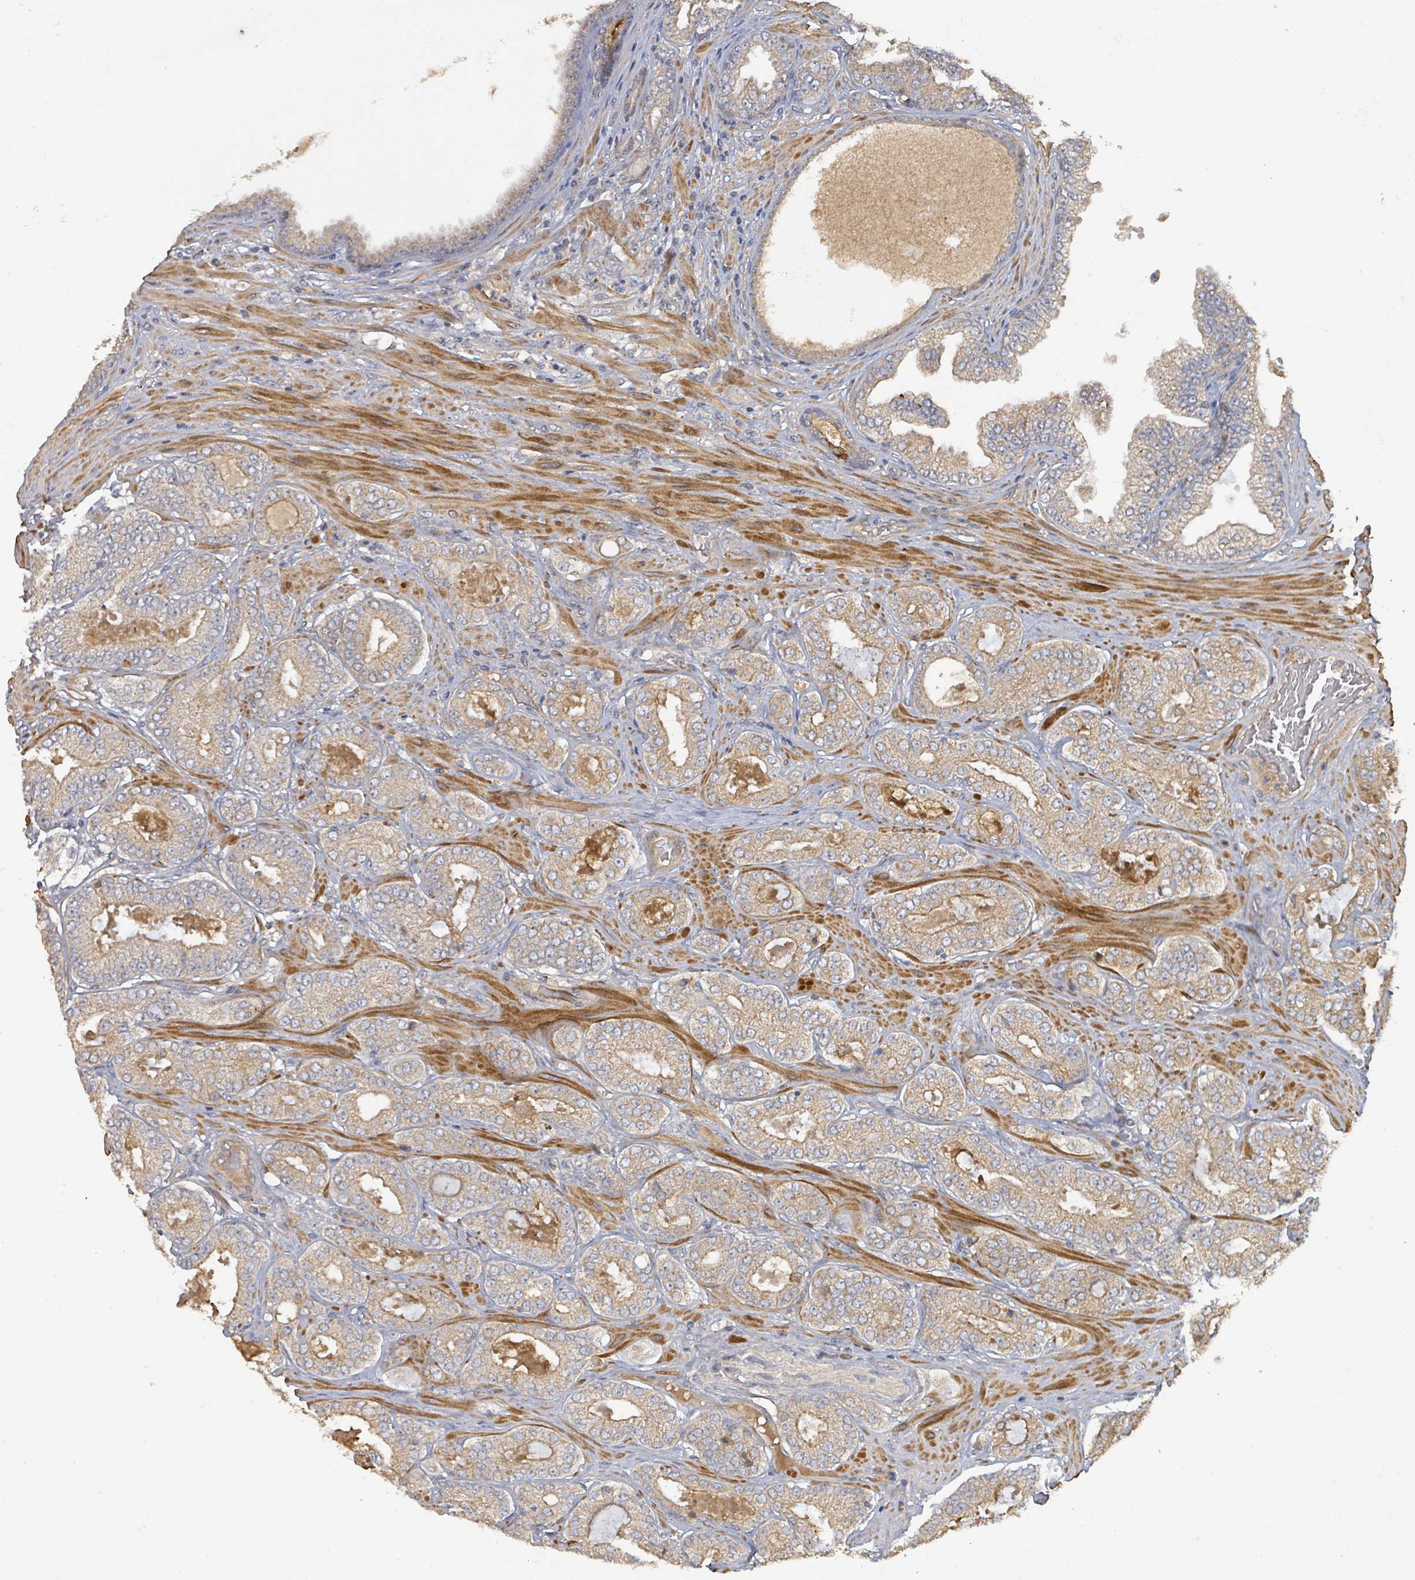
{"staining": {"intensity": "moderate", "quantity": ">75%", "location": "cytoplasmic/membranous"}, "tissue": "prostate cancer", "cell_type": "Tumor cells", "image_type": "cancer", "snomed": [{"axis": "morphology", "description": "Adenocarcinoma, Low grade"}, {"axis": "topography", "description": "Prostate"}], "caption": "An image of adenocarcinoma (low-grade) (prostate) stained for a protein displays moderate cytoplasmic/membranous brown staining in tumor cells. Using DAB (brown) and hematoxylin (blue) stains, captured at high magnification using brightfield microscopy.", "gene": "STARD4", "patient": {"sex": "male", "age": 63}}